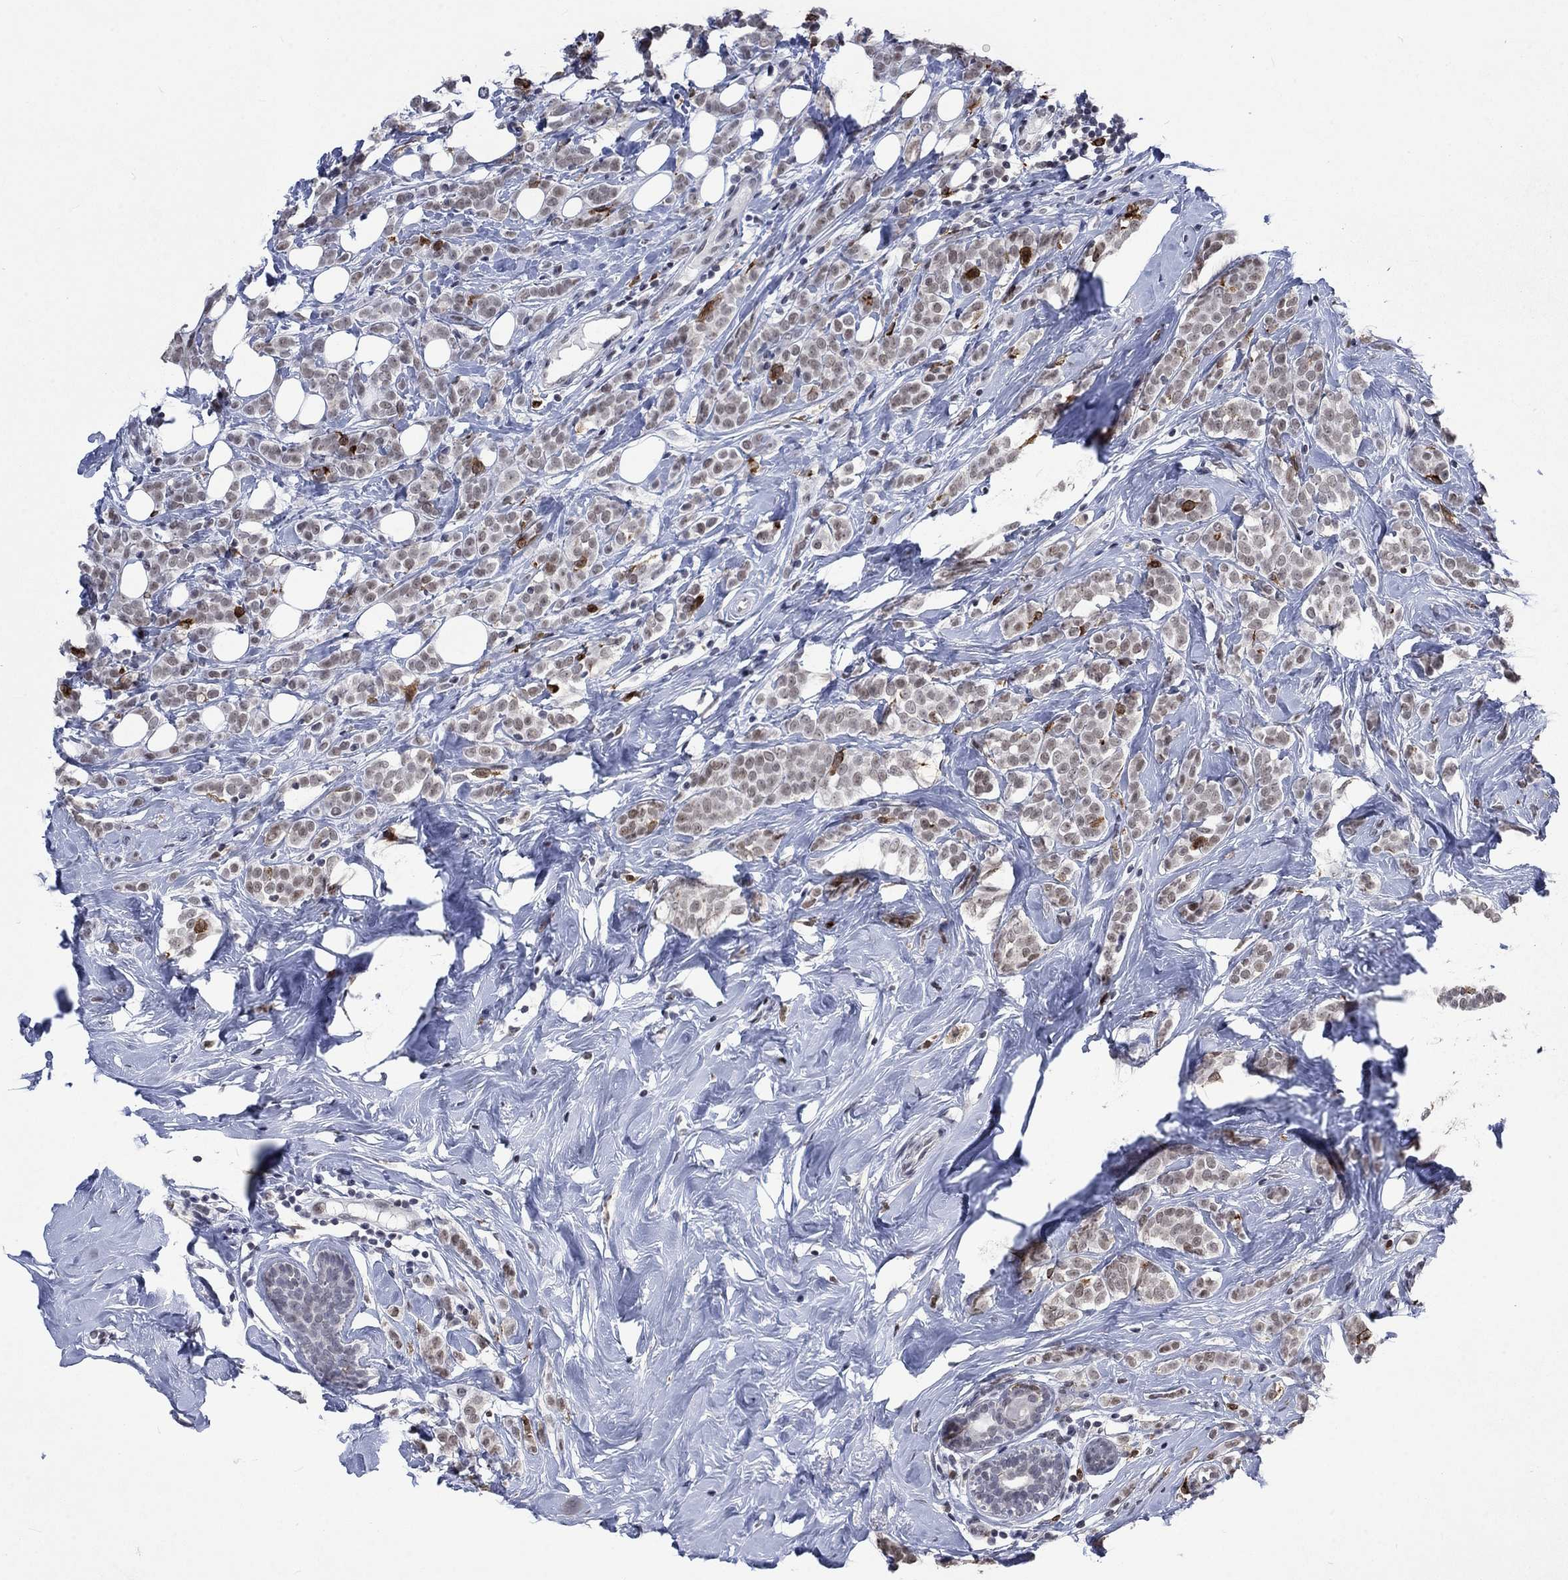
{"staining": {"intensity": "weak", "quantity": "25%-75%", "location": "nuclear"}, "tissue": "breast cancer", "cell_type": "Tumor cells", "image_type": "cancer", "snomed": [{"axis": "morphology", "description": "Lobular carcinoma"}, {"axis": "topography", "description": "Breast"}], "caption": "Approximately 25%-75% of tumor cells in breast lobular carcinoma reveal weak nuclear protein staining as visualized by brown immunohistochemical staining.", "gene": "HCFC1", "patient": {"sex": "female", "age": 49}}